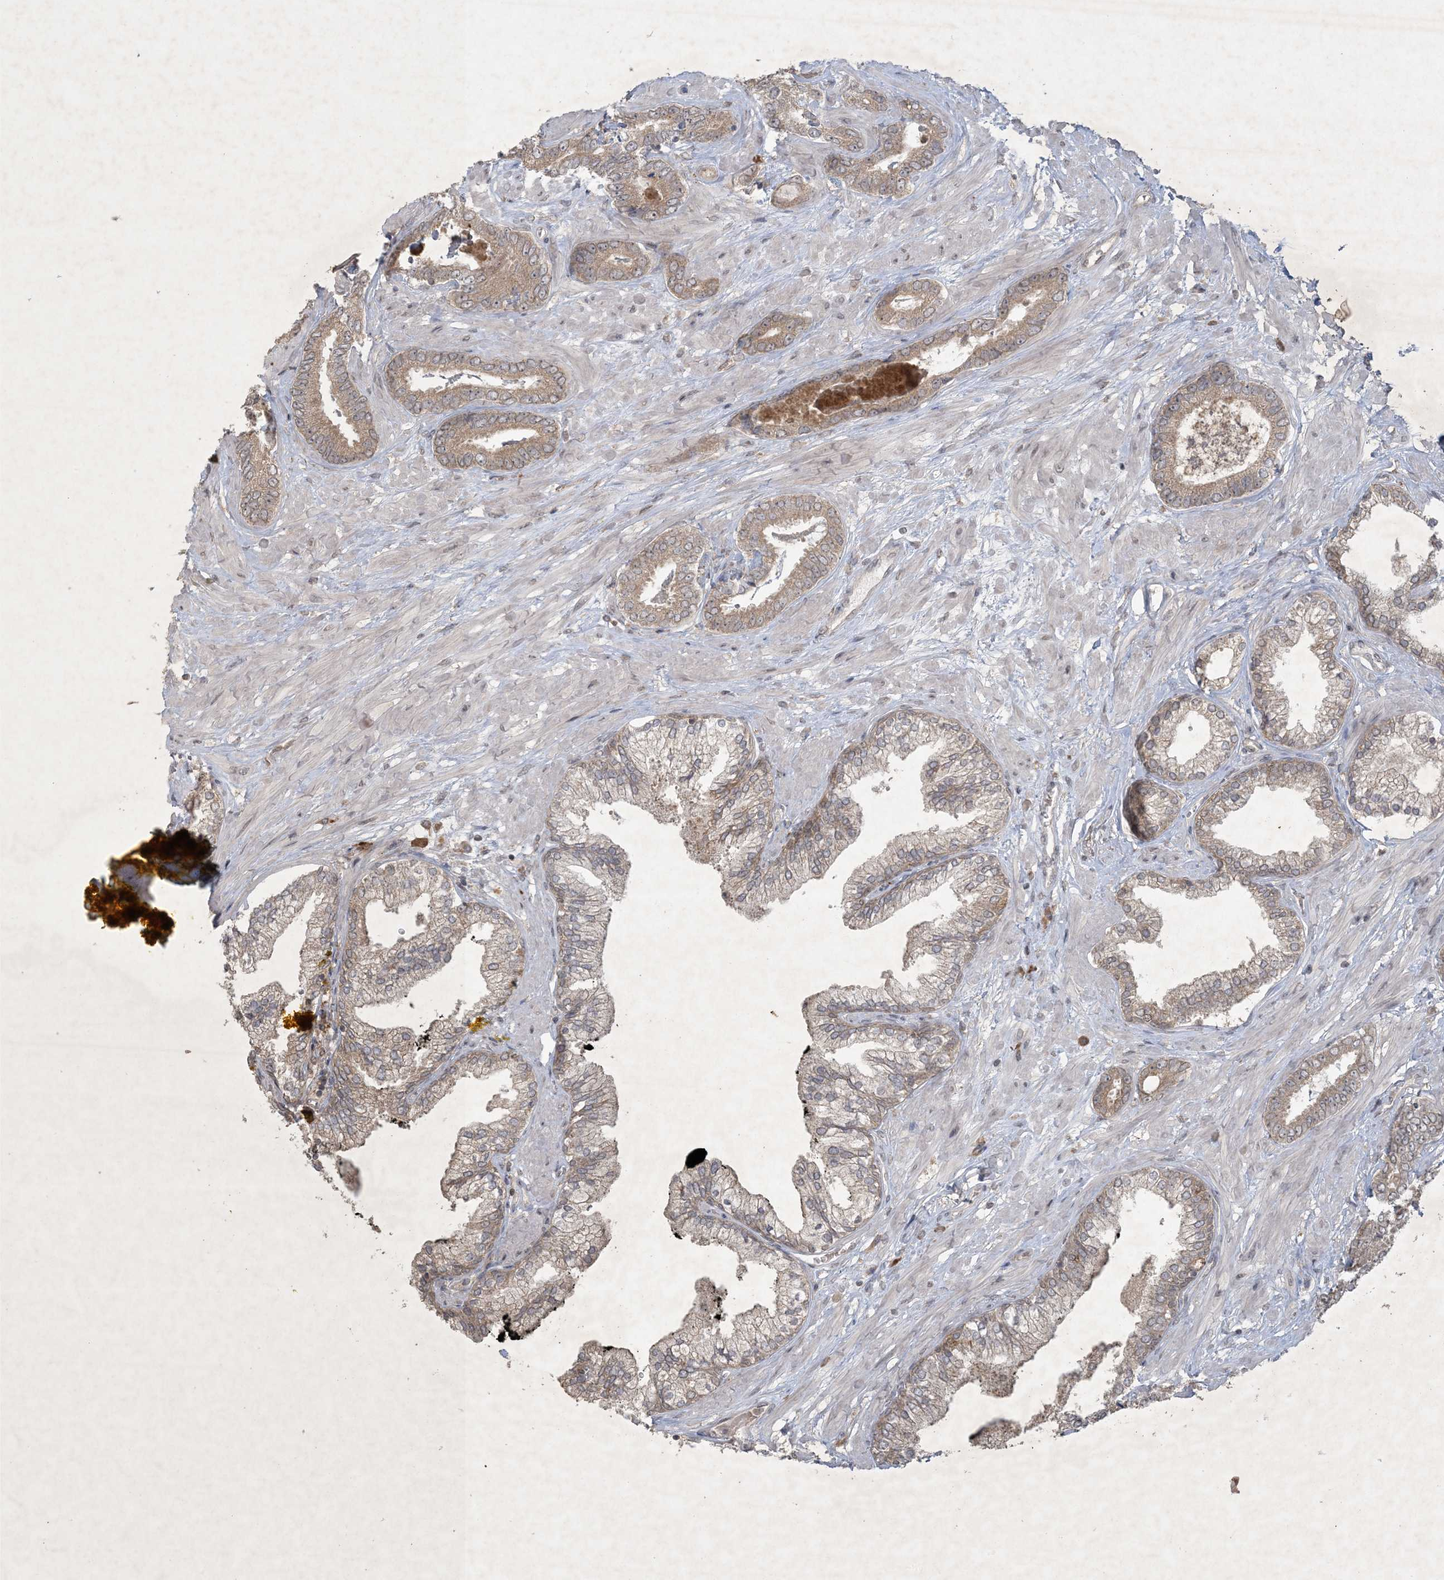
{"staining": {"intensity": "weak", "quantity": "25%-75%", "location": "cytoplasmic/membranous"}, "tissue": "prostate cancer", "cell_type": "Tumor cells", "image_type": "cancer", "snomed": [{"axis": "morphology", "description": "Adenocarcinoma, Low grade"}, {"axis": "topography", "description": "Prostate"}], "caption": "Protein expression analysis of prostate low-grade adenocarcinoma displays weak cytoplasmic/membranous staining in about 25%-75% of tumor cells.", "gene": "NRBP2", "patient": {"sex": "male", "age": 71}}